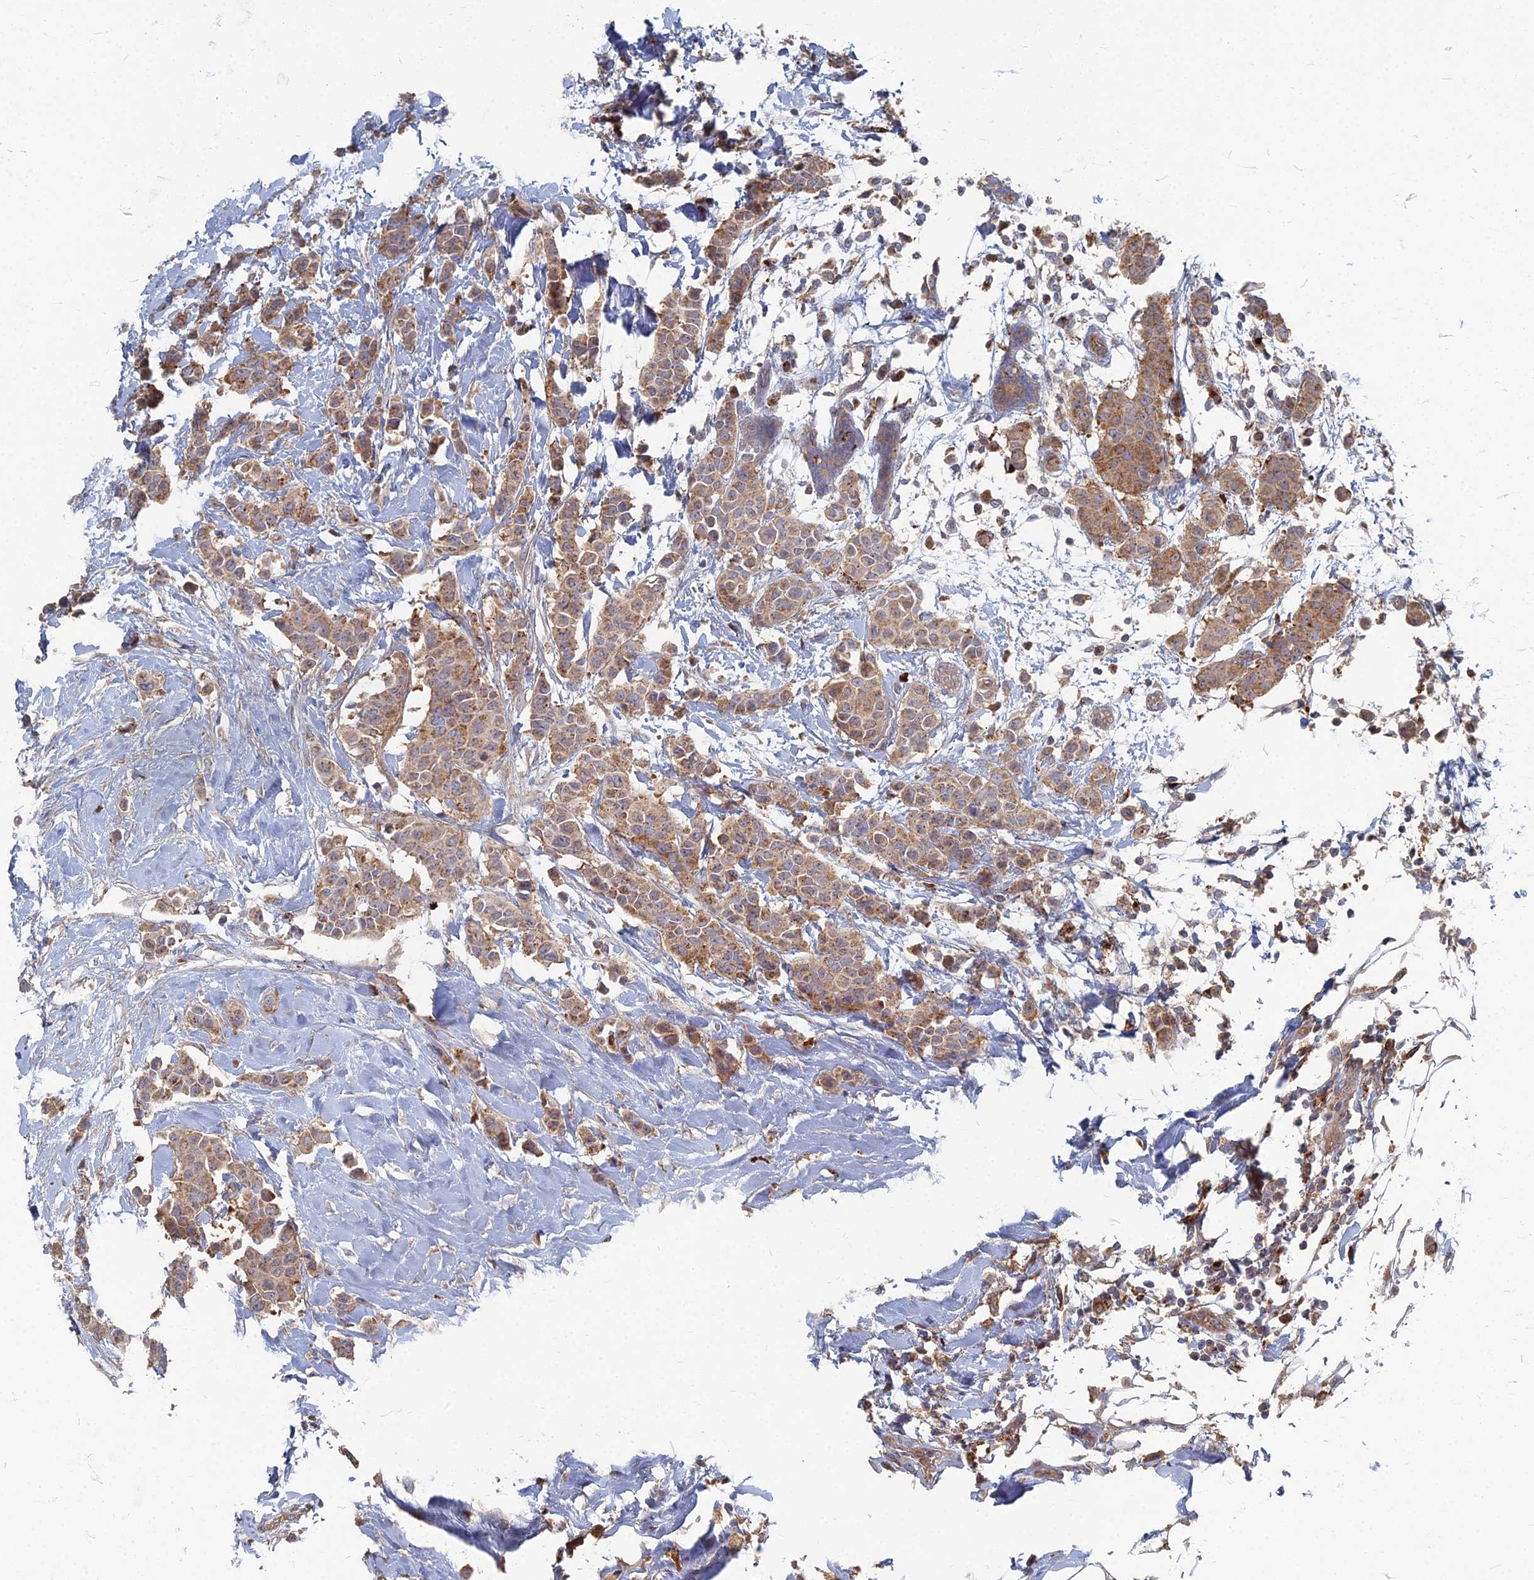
{"staining": {"intensity": "moderate", "quantity": ">75%", "location": "cytoplasmic/membranous"}, "tissue": "breast cancer", "cell_type": "Tumor cells", "image_type": "cancer", "snomed": [{"axis": "morphology", "description": "Duct carcinoma"}, {"axis": "topography", "description": "Breast"}], "caption": "Immunohistochemistry (IHC) photomicrograph of breast cancer (intraductal carcinoma) stained for a protein (brown), which displays medium levels of moderate cytoplasmic/membranous positivity in approximately >75% of tumor cells.", "gene": "PPCDC", "patient": {"sex": "female", "age": 40}}